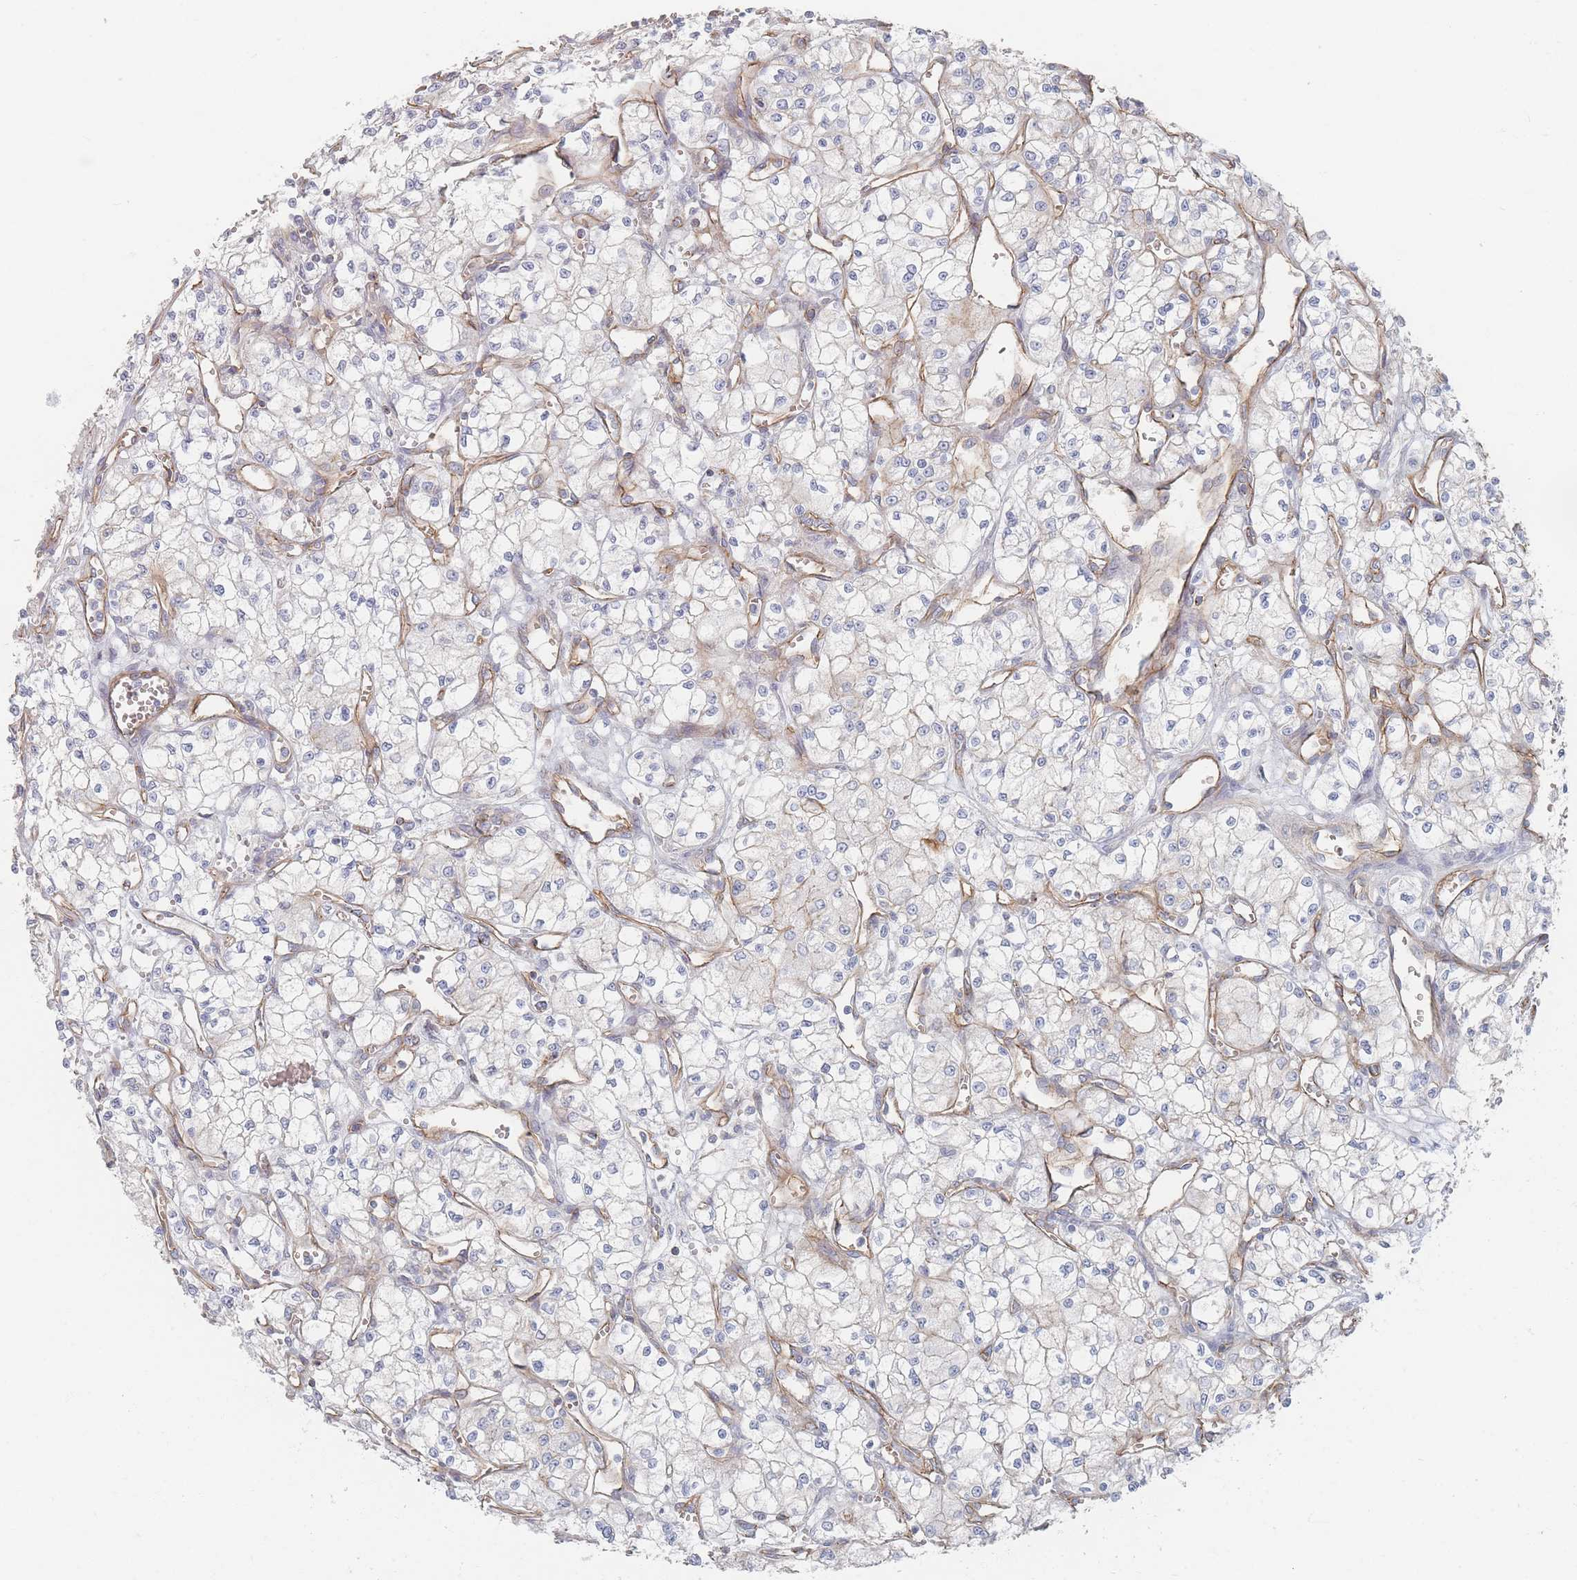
{"staining": {"intensity": "negative", "quantity": "none", "location": "none"}, "tissue": "renal cancer", "cell_type": "Tumor cells", "image_type": "cancer", "snomed": [{"axis": "morphology", "description": "Adenocarcinoma, NOS"}, {"axis": "topography", "description": "Kidney"}], "caption": "High magnification brightfield microscopy of renal cancer stained with DAB (brown) and counterstained with hematoxylin (blue): tumor cells show no significant expression. (Stains: DAB (3,3'-diaminobenzidine) IHC with hematoxylin counter stain, Microscopy: brightfield microscopy at high magnification).", "gene": "GNB1", "patient": {"sex": "male", "age": 59}}